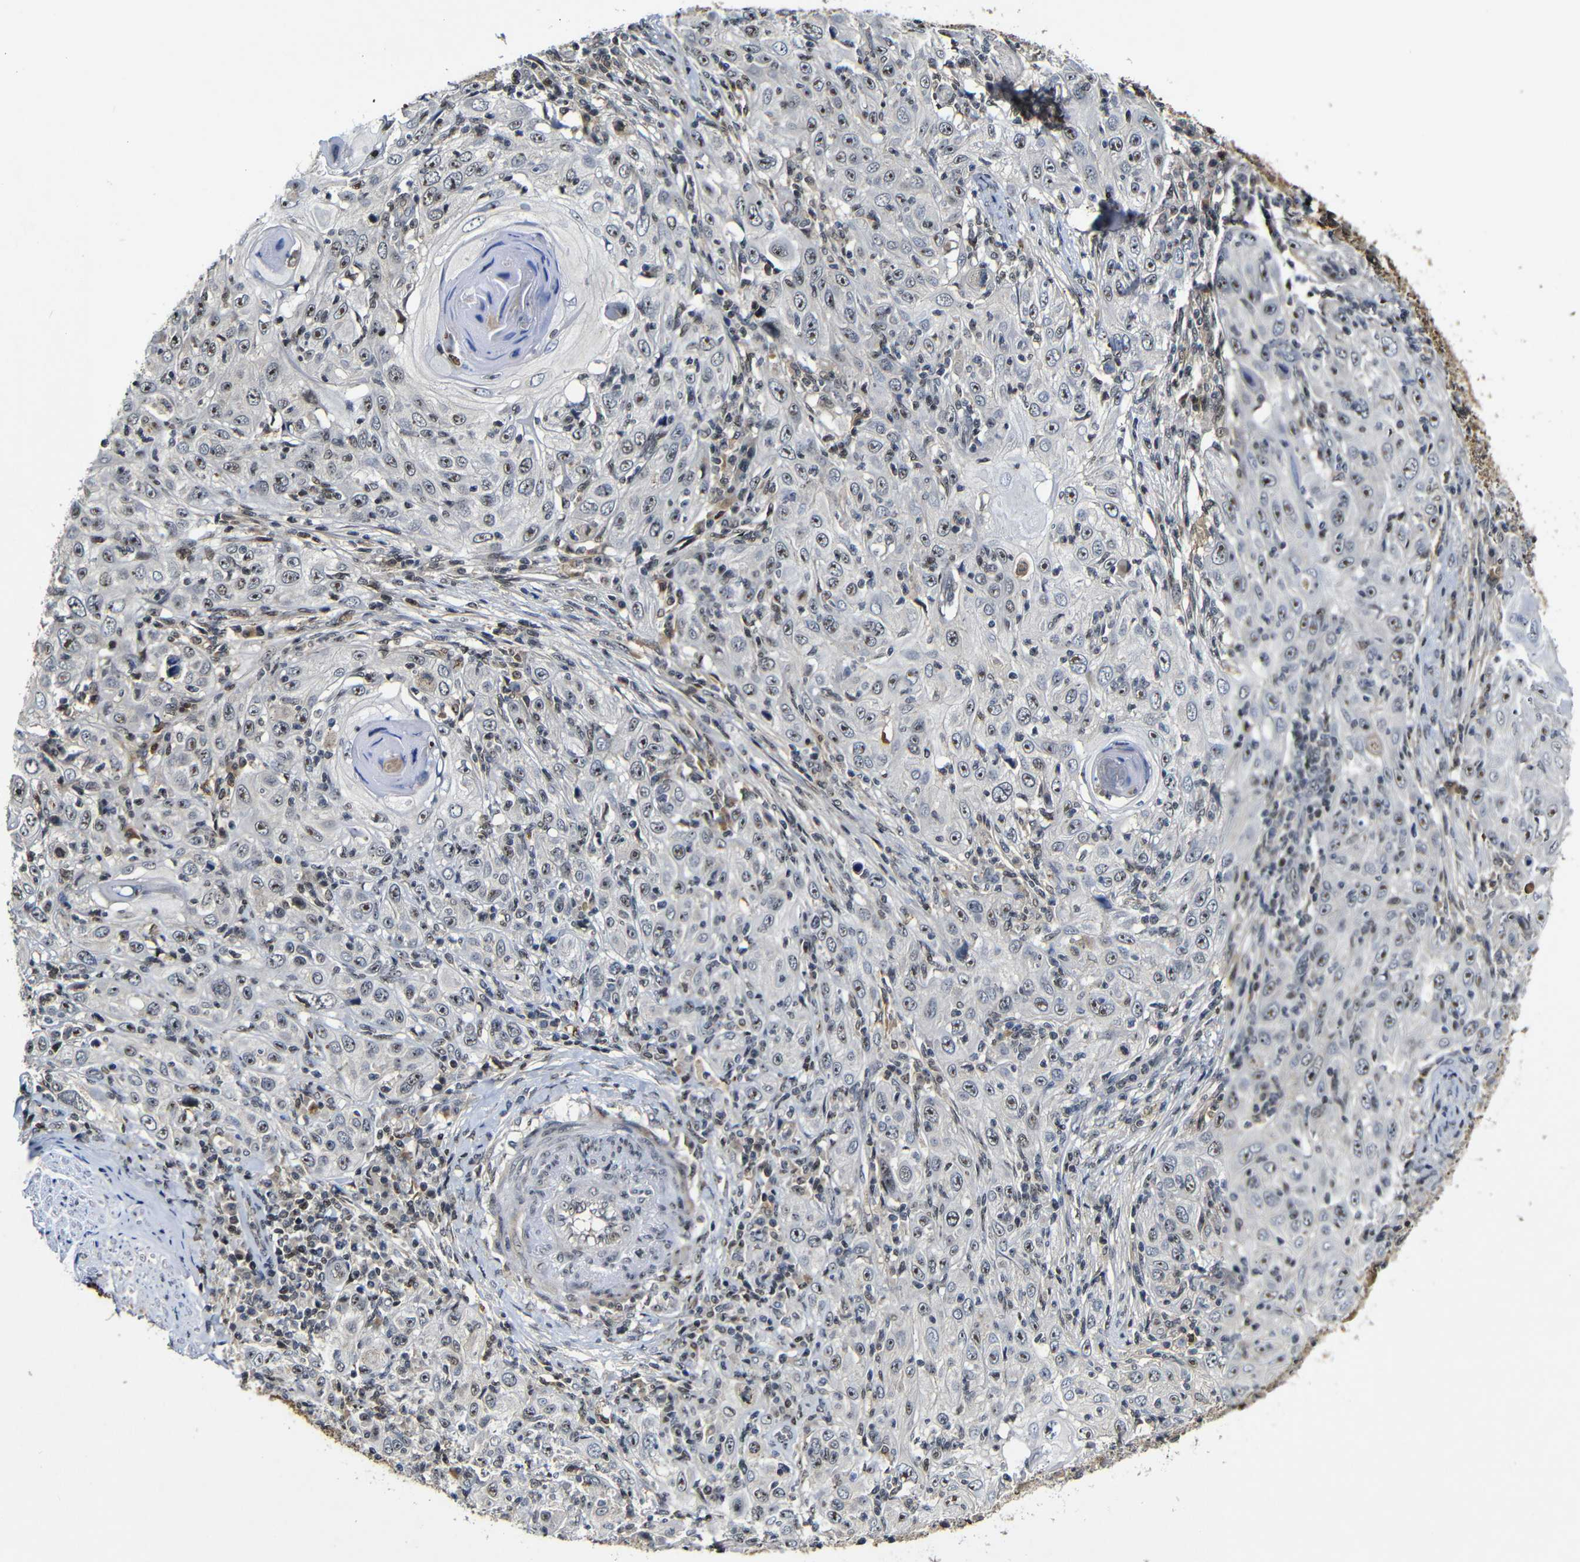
{"staining": {"intensity": "moderate", "quantity": "25%-75%", "location": "nuclear"}, "tissue": "skin cancer", "cell_type": "Tumor cells", "image_type": "cancer", "snomed": [{"axis": "morphology", "description": "Squamous cell carcinoma, NOS"}, {"axis": "topography", "description": "Skin"}], "caption": "Protein staining by IHC exhibits moderate nuclear staining in approximately 25%-75% of tumor cells in skin cancer (squamous cell carcinoma).", "gene": "MYC", "patient": {"sex": "female", "age": 88}}